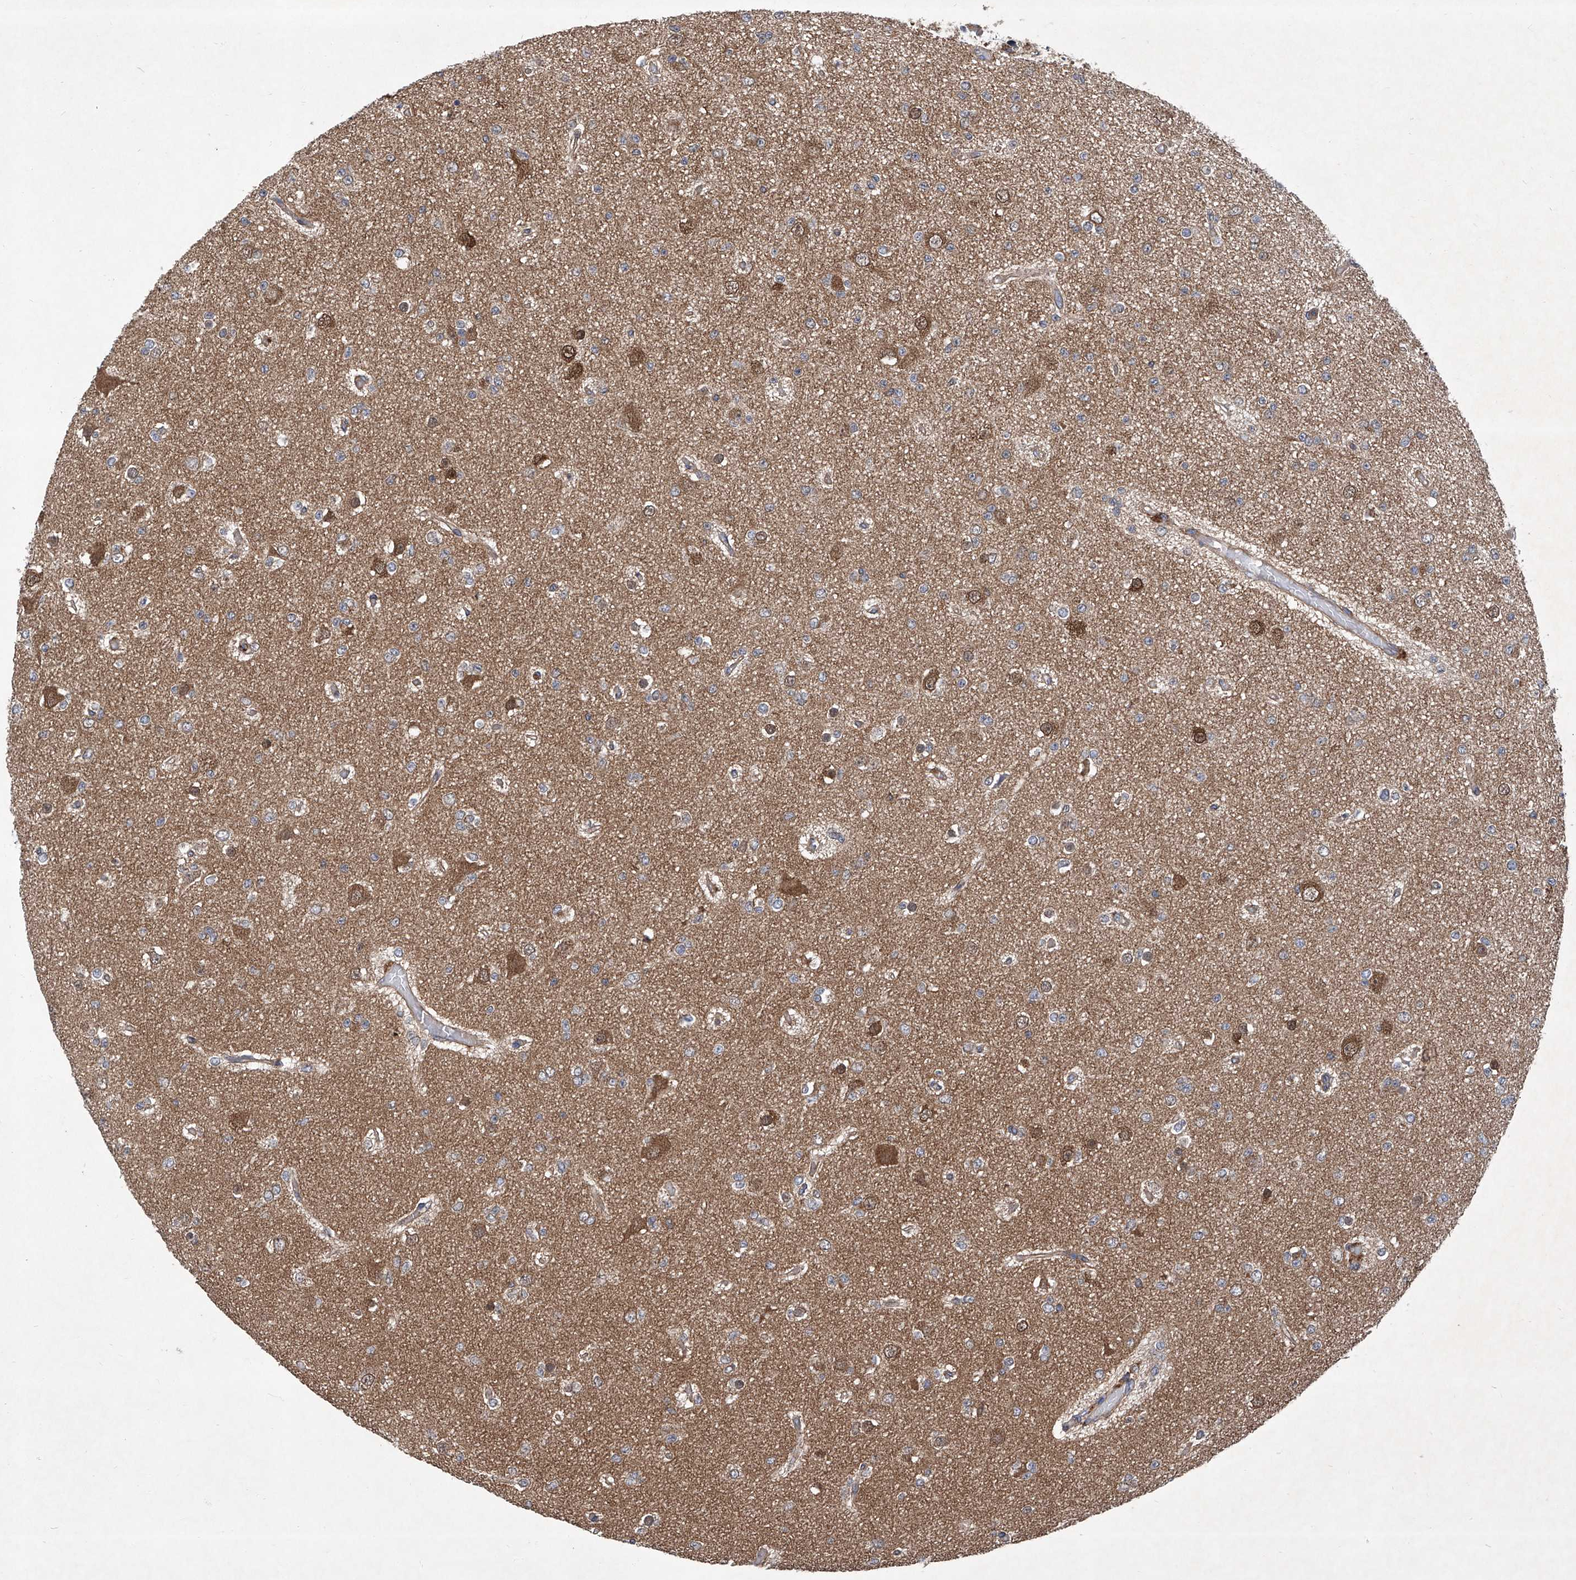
{"staining": {"intensity": "weak", "quantity": "25%-75%", "location": "cytoplasmic/membranous"}, "tissue": "glioma", "cell_type": "Tumor cells", "image_type": "cancer", "snomed": [{"axis": "morphology", "description": "Glioma, malignant, Low grade"}, {"axis": "topography", "description": "Brain"}], "caption": "Glioma stained with a brown dye shows weak cytoplasmic/membranous positive expression in approximately 25%-75% of tumor cells.", "gene": "SMAP1", "patient": {"sex": "female", "age": 22}}